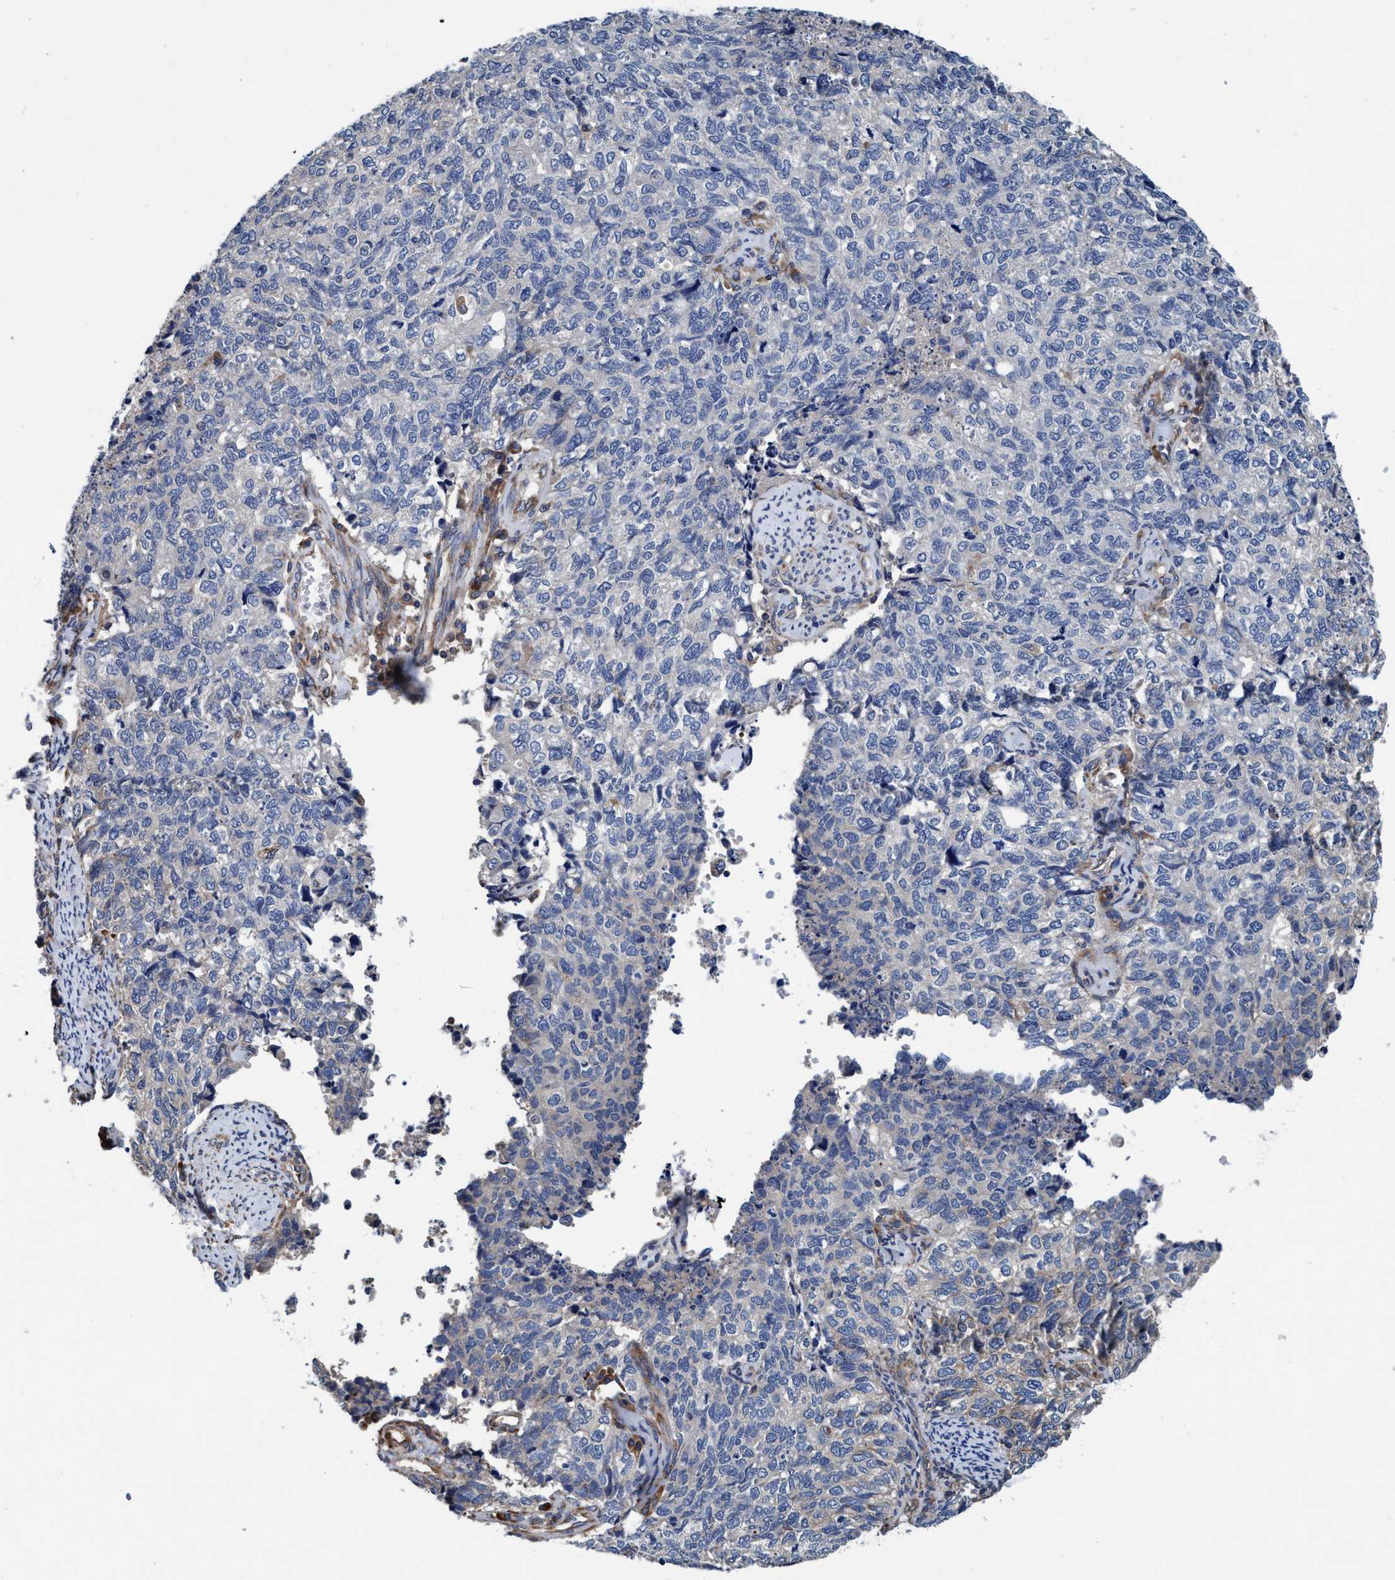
{"staining": {"intensity": "negative", "quantity": "none", "location": "none"}, "tissue": "cervical cancer", "cell_type": "Tumor cells", "image_type": "cancer", "snomed": [{"axis": "morphology", "description": "Squamous cell carcinoma, NOS"}, {"axis": "topography", "description": "Cervix"}], "caption": "This is an immunohistochemistry image of cervical squamous cell carcinoma. There is no positivity in tumor cells.", "gene": "ENDOG", "patient": {"sex": "female", "age": 63}}